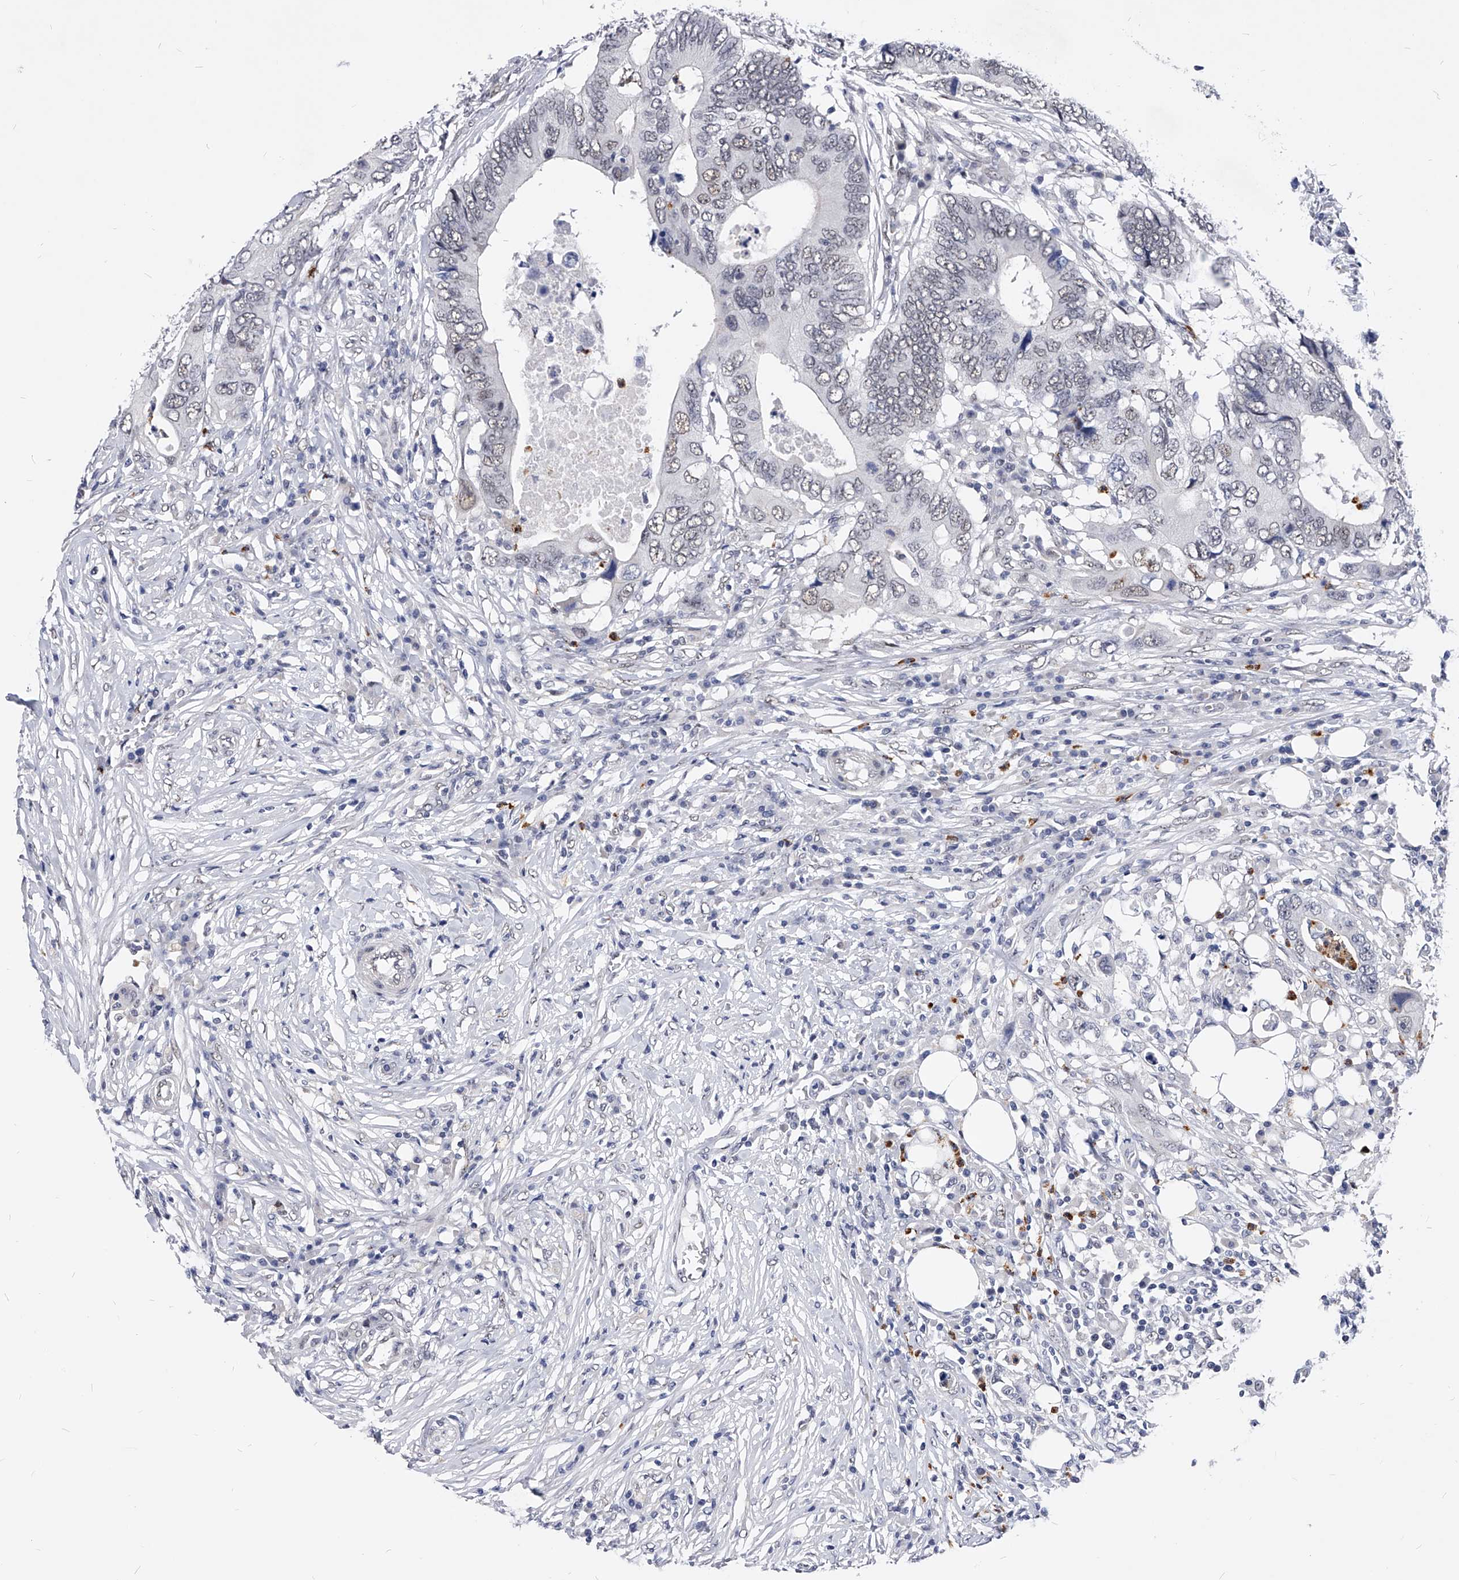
{"staining": {"intensity": "weak", "quantity": "25%-75%", "location": "nuclear"}, "tissue": "colorectal cancer", "cell_type": "Tumor cells", "image_type": "cancer", "snomed": [{"axis": "morphology", "description": "Adenocarcinoma, NOS"}, {"axis": "topography", "description": "Colon"}], "caption": "DAB (3,3'-diaminobenzidine) immunohistochemical staining of human colorectal adenocarcinoma exhibits weak nuclear protein expression in about 25%-75% of tumor cells. The protein of interest is stained brown, and the nuclei are stained in blue (DAB IHC with brightfield microscopy, high magnification).", "gene": "TESK2", "patient": {"sex": "male", "age": 71}}